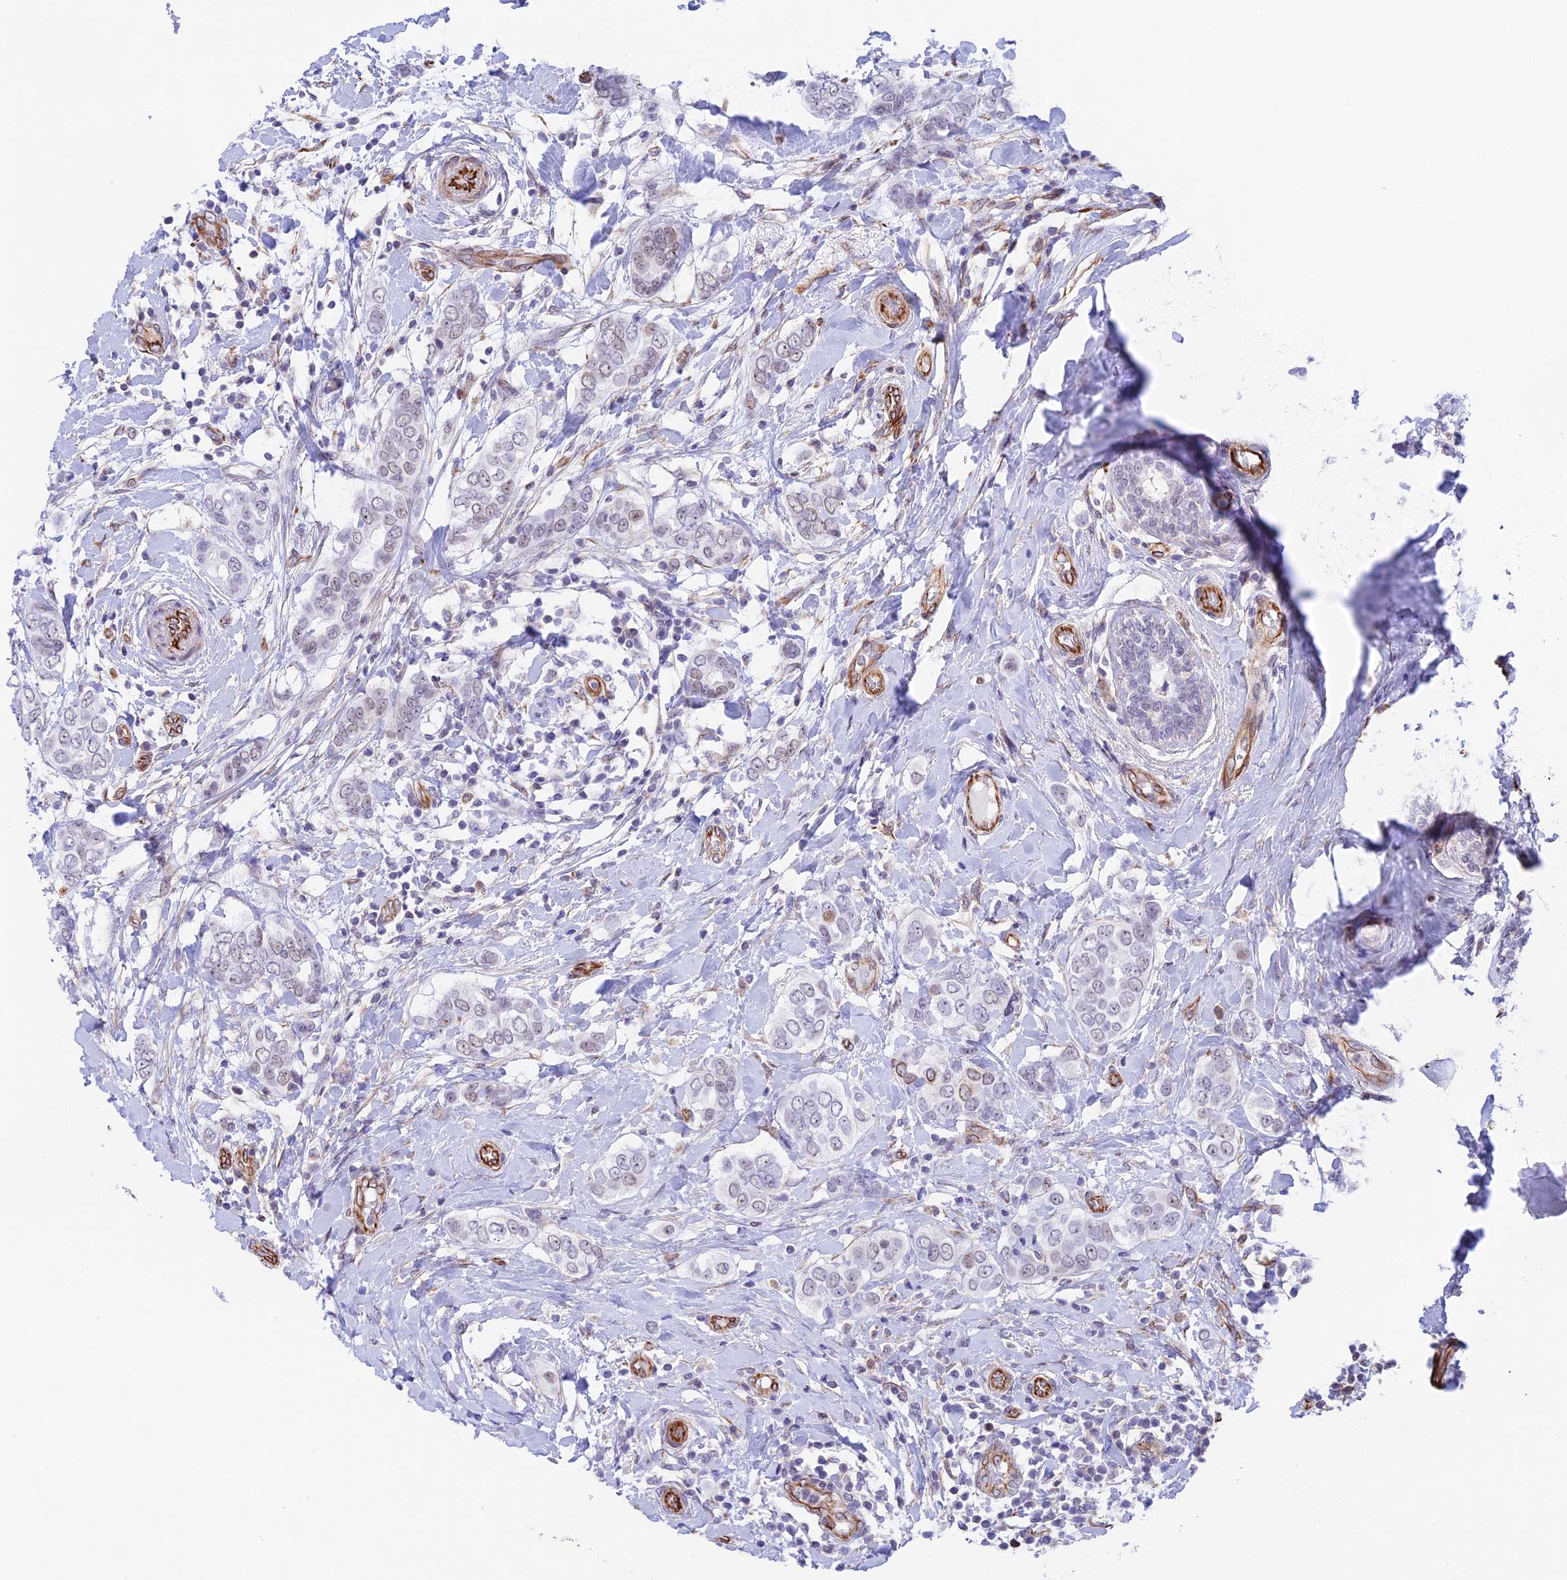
{"staining": {"intensity": "moderate", "quantity": "<25%", "location": "nuclear"}, "tissue": "breast cancer", "cell_type": "Tumor cells", "image_type": "cancer", "snomed": [{"axis": "morphology", "description": "Lobular carcinoma"}, {"axis": "topography", "description": "Breast"}], "caption": "An image showing moderate nuclear expression in about <25% of tumor cells in breast cancer, as visualized by brown immunohistochemical staining.", "gene": "ZNF652", "patient": {"sex": "female", "age": 51}}